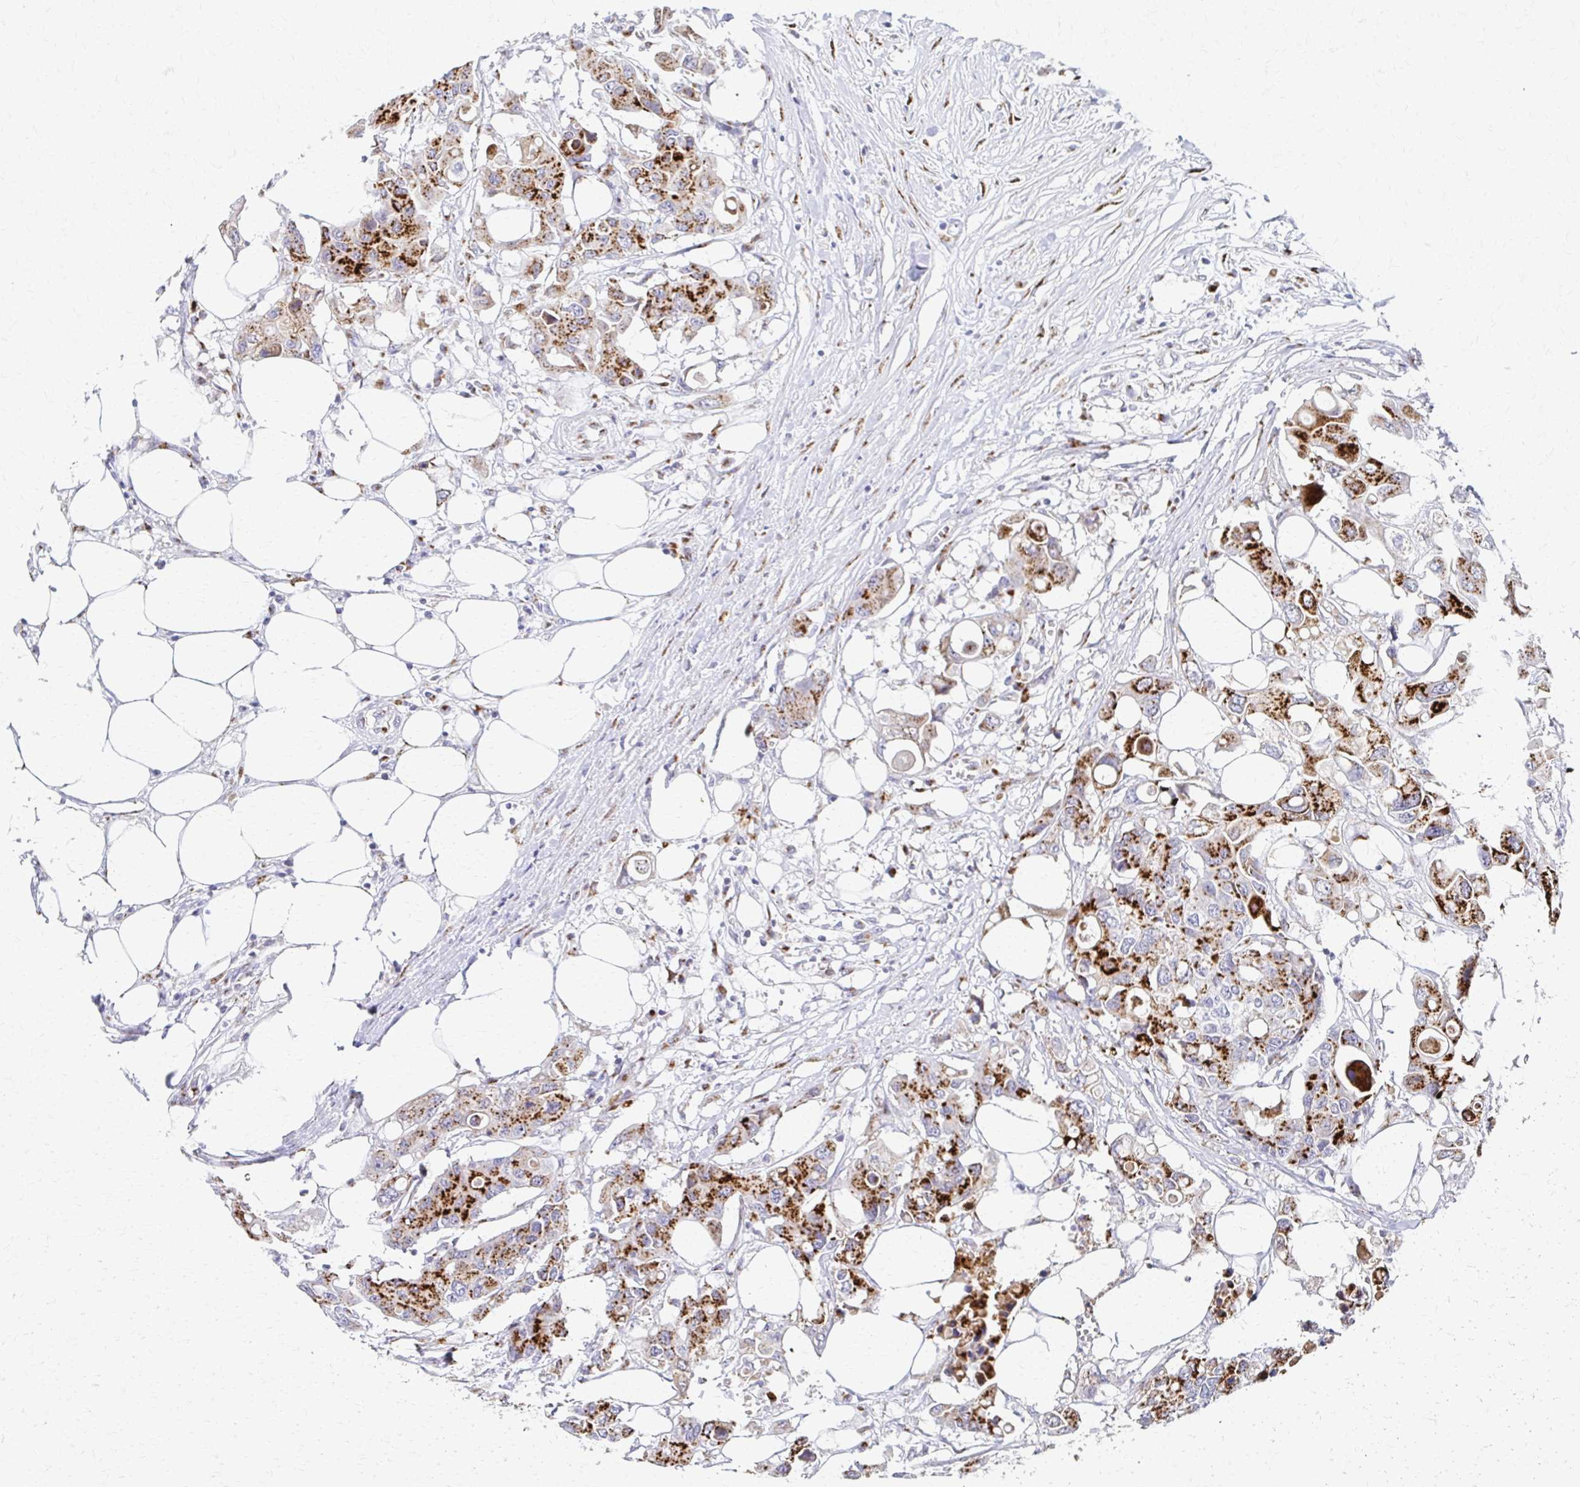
{"staining": {"intensity": "strong", "quantity": ">75%", "location": "cytoplasmic/membranous"}, "tissue": "colorectal cancer", "cell_type": "Tumor cells", "image_type": "cancer", "snomed": [{"axis": "morphology", "description": "Adenocarcinoma, NOS"}, {"axis": "topography", "description": "Colon"}], "caption": "This is a histology image of immunohistochemistry (IHC) staining of colorectal cancer (adenocarcinoma), which shows strong expression in the cytoplasmic/membranous of tumor cells.", "gene": "TM9SF1", "patient": {"sex": "male", "age": 77}}